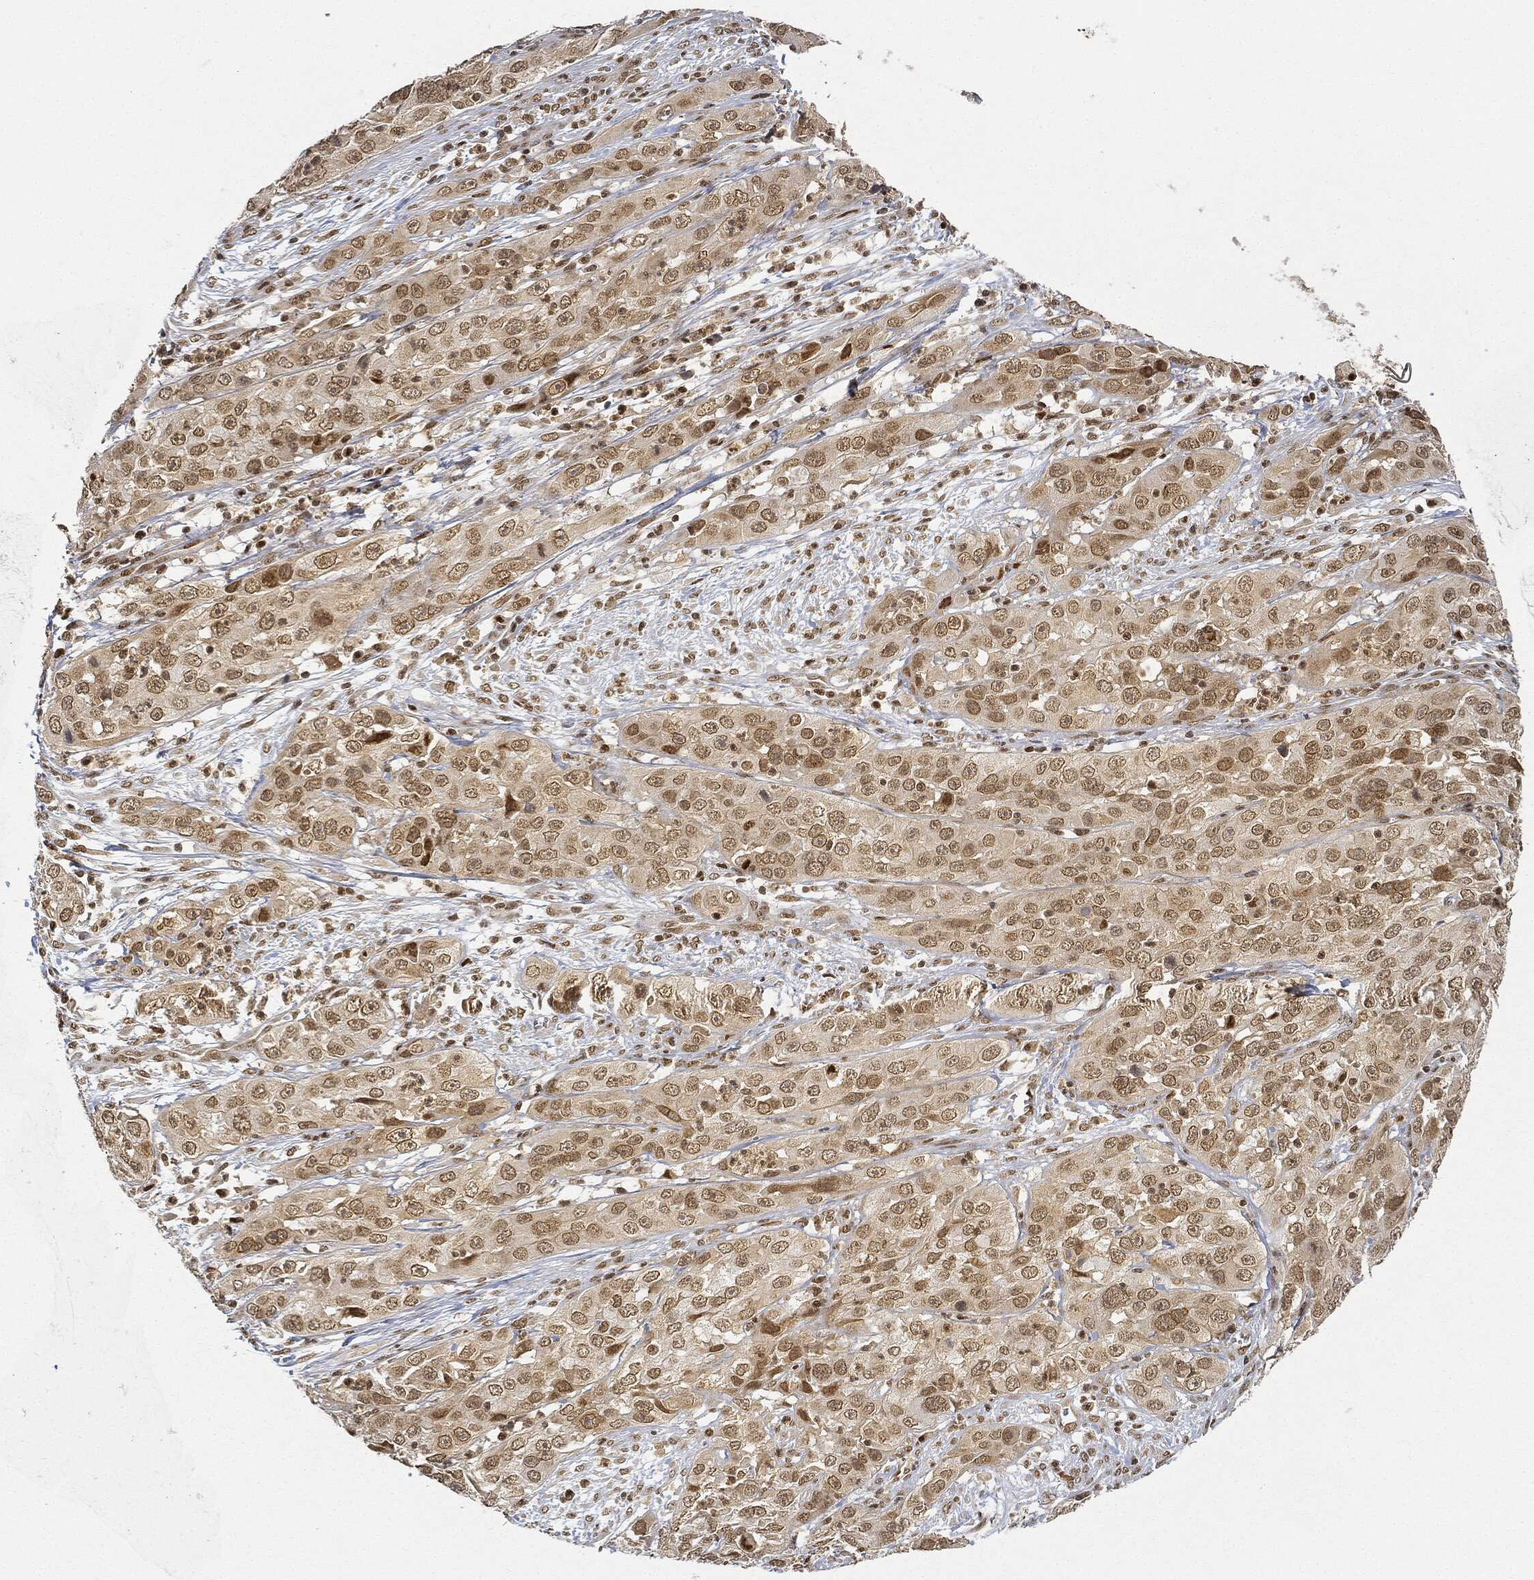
{"staining": {"intensity": "moderate", "quantity": "25%-75%", "location": "nuclear"}, "tissue": "cervical cancer", "cell_type": "Tumor cells", "image_type": "cancer", "snomed": [{"axis": "morphology", "description": "Squamous cell carcinoma, NOS"}, {"axis": "topography", "description": "Cervix"}], "caption": "Protein analysis of cervical cancer tissue displays moderate nuclear expression in approximately 25%-75% of tumor cells.", "gene": "CIB1", "patient": {"sex": "female", "age": 32}}